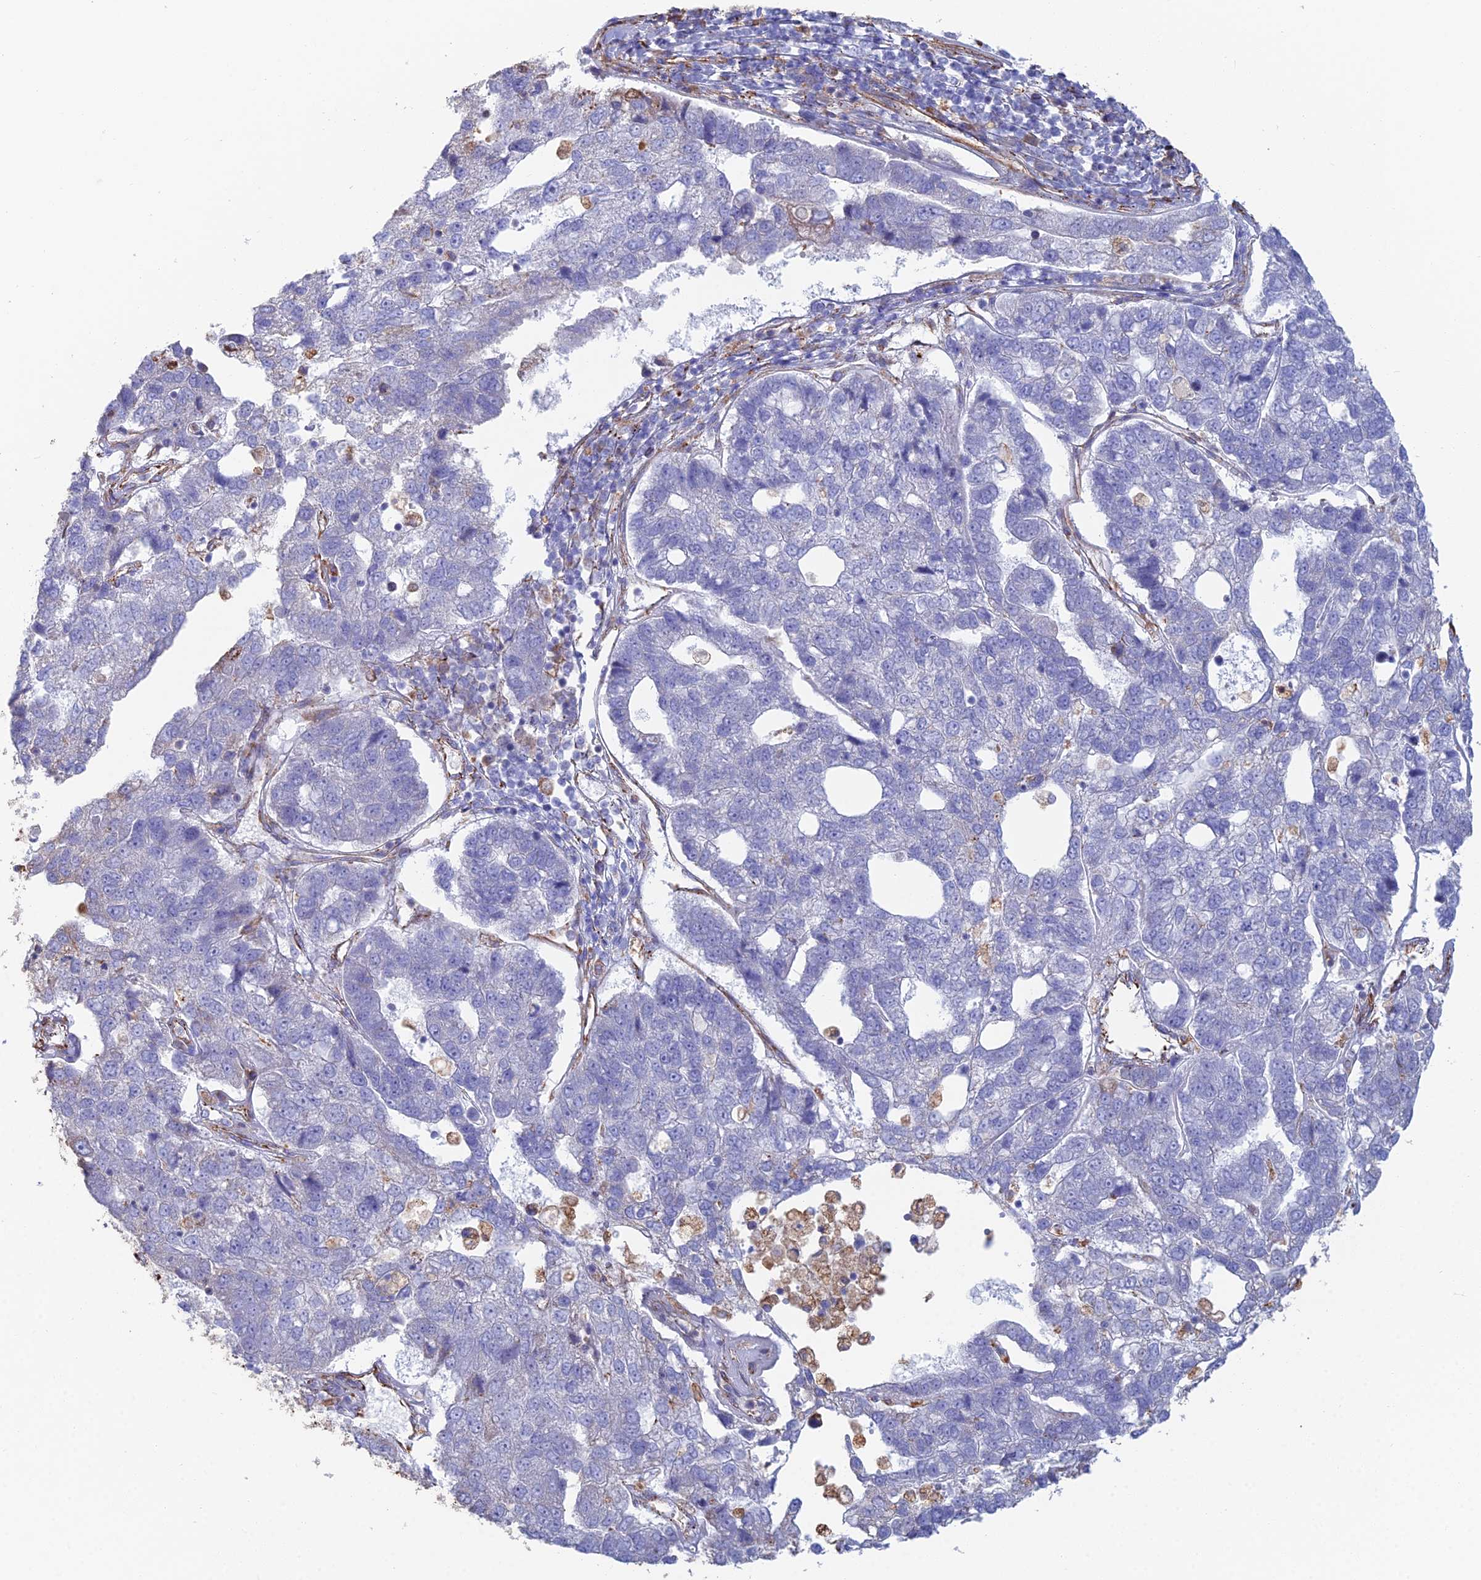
{"staining": {"intensity": "negative", "quantity": "none", "location": "none"}, "tissue": "pancreatic cancer", "cell_type": "Tumor cells", "image_type": "cancer", "snomed": [{"axis": "morphology", "description": "Adenocarcinoma, NOS"}, {"axis": "topography", "description": "Pancreas"}], "caption": "Immunohistochemistry (IHC) of human adenocarcinoma (pancreatic) reveals no positivity in tumor cells.", "gene": "CLVS2", "patient": {"sex": "female", "age": 61}}